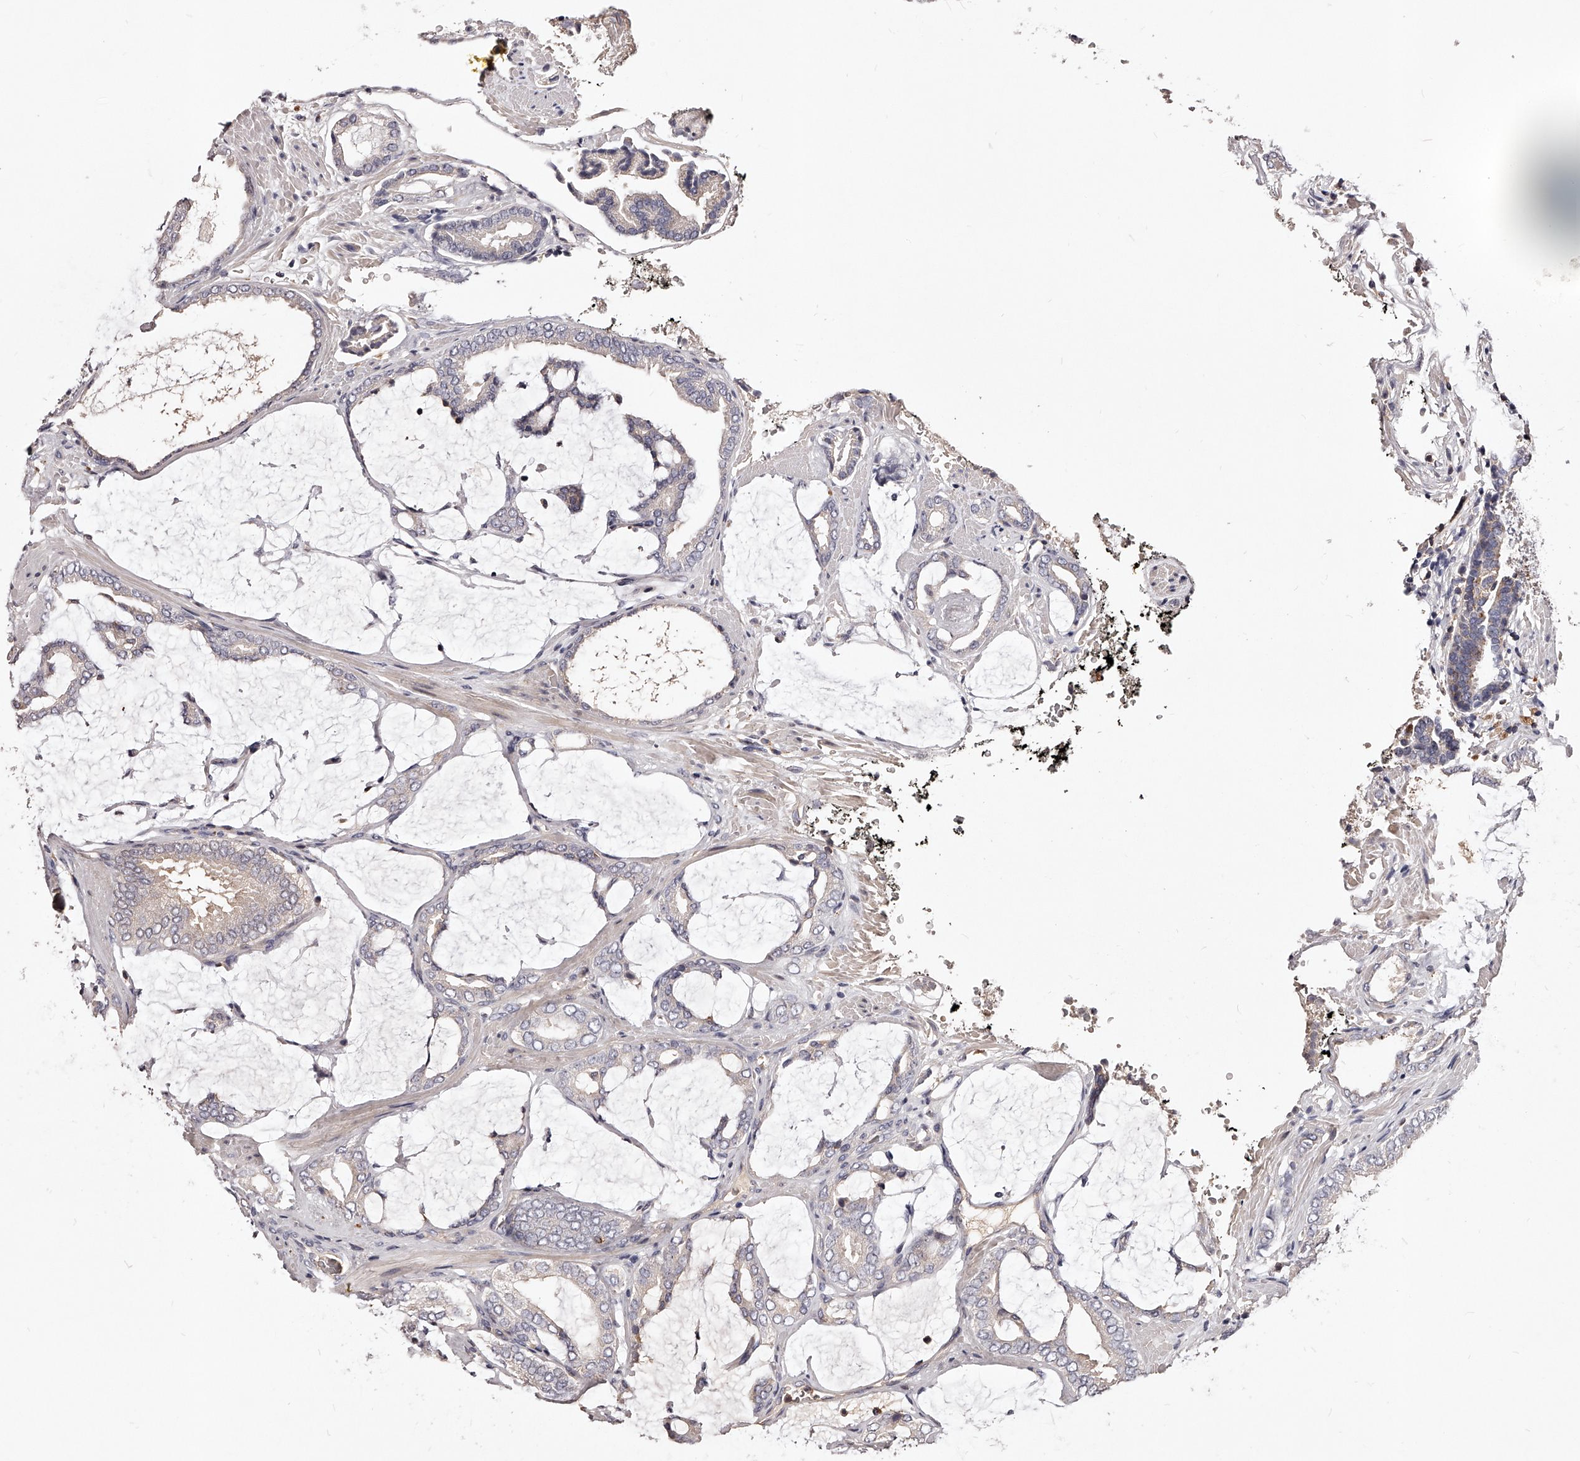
{"staining": {"intensity": "negative", "quantity": "none", "location": "none"}, "tissue": "prostate cancer", "cell_type": "Tumor cells", "image_type": "cancer", "snomed": [{"axis": "morphology", "description": "Adenocarcinoma, Low grade"}, {"axis": "topography", "description": "Prostate"}], "caption": "Immunohistochemistry (IHC) image of neoplastic tissue: human low-grade adenocarcinoma (prostate) stained with DAB (3,3'-diaminobenzidine) displays no significant protein positivity in tumor cells.", "gene": "PHACTR1", "patient": {"sex": "male", "age": 71}}